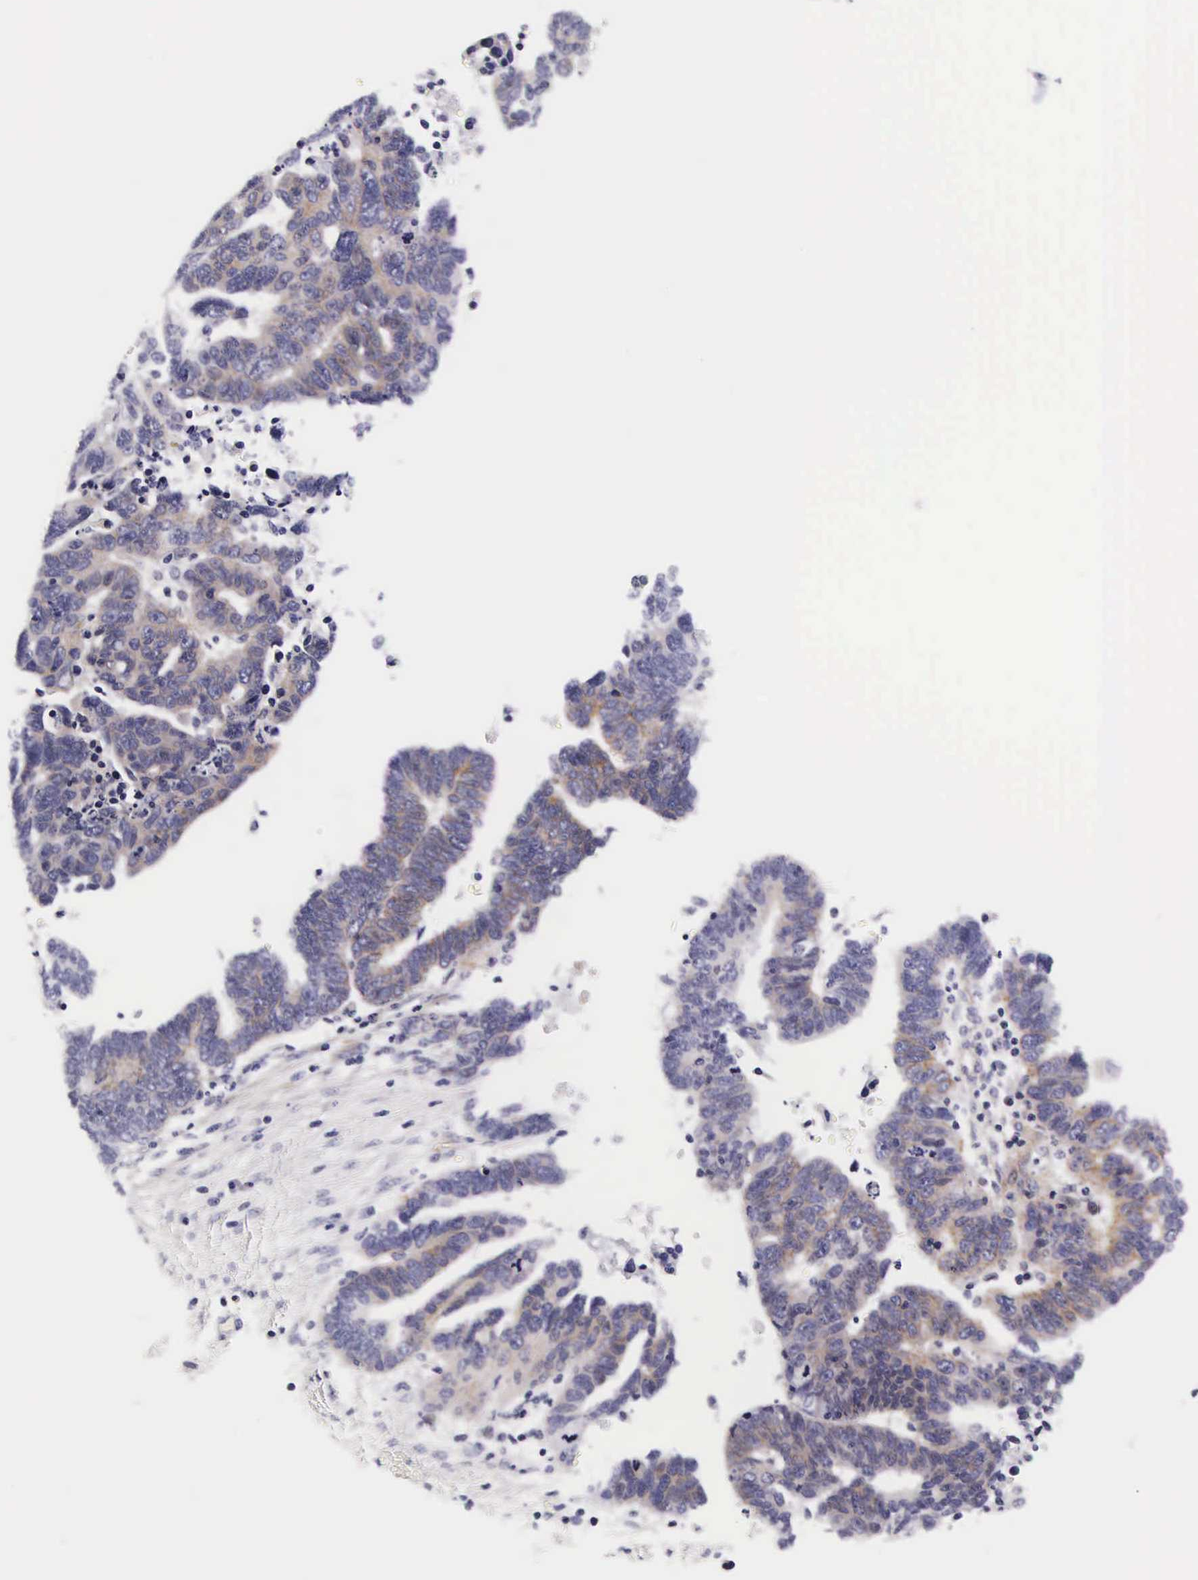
{"staining": {"intensity": "negative", "quantity": "none", "location": "none"}, "tissue": "ovarian cancer", "cell_type": "Tumor cells", "image_type": "cancer", "snomed": [{"axis": "morphology", "description": "Carcinoma, endometroid"}, {"axis": "morphology", "description": "Cystadenocarcinoma, serous, NOS"}, {"axis": "topography", "description": "Ovary"}], "caption": "The immunohistochemistry photomicrograph has no significant staining in tumor cells of endometroid carcinoma (ovarian) tissue.", "gene": "UPRT", "patient": {"sex": "female", "age": 45}}